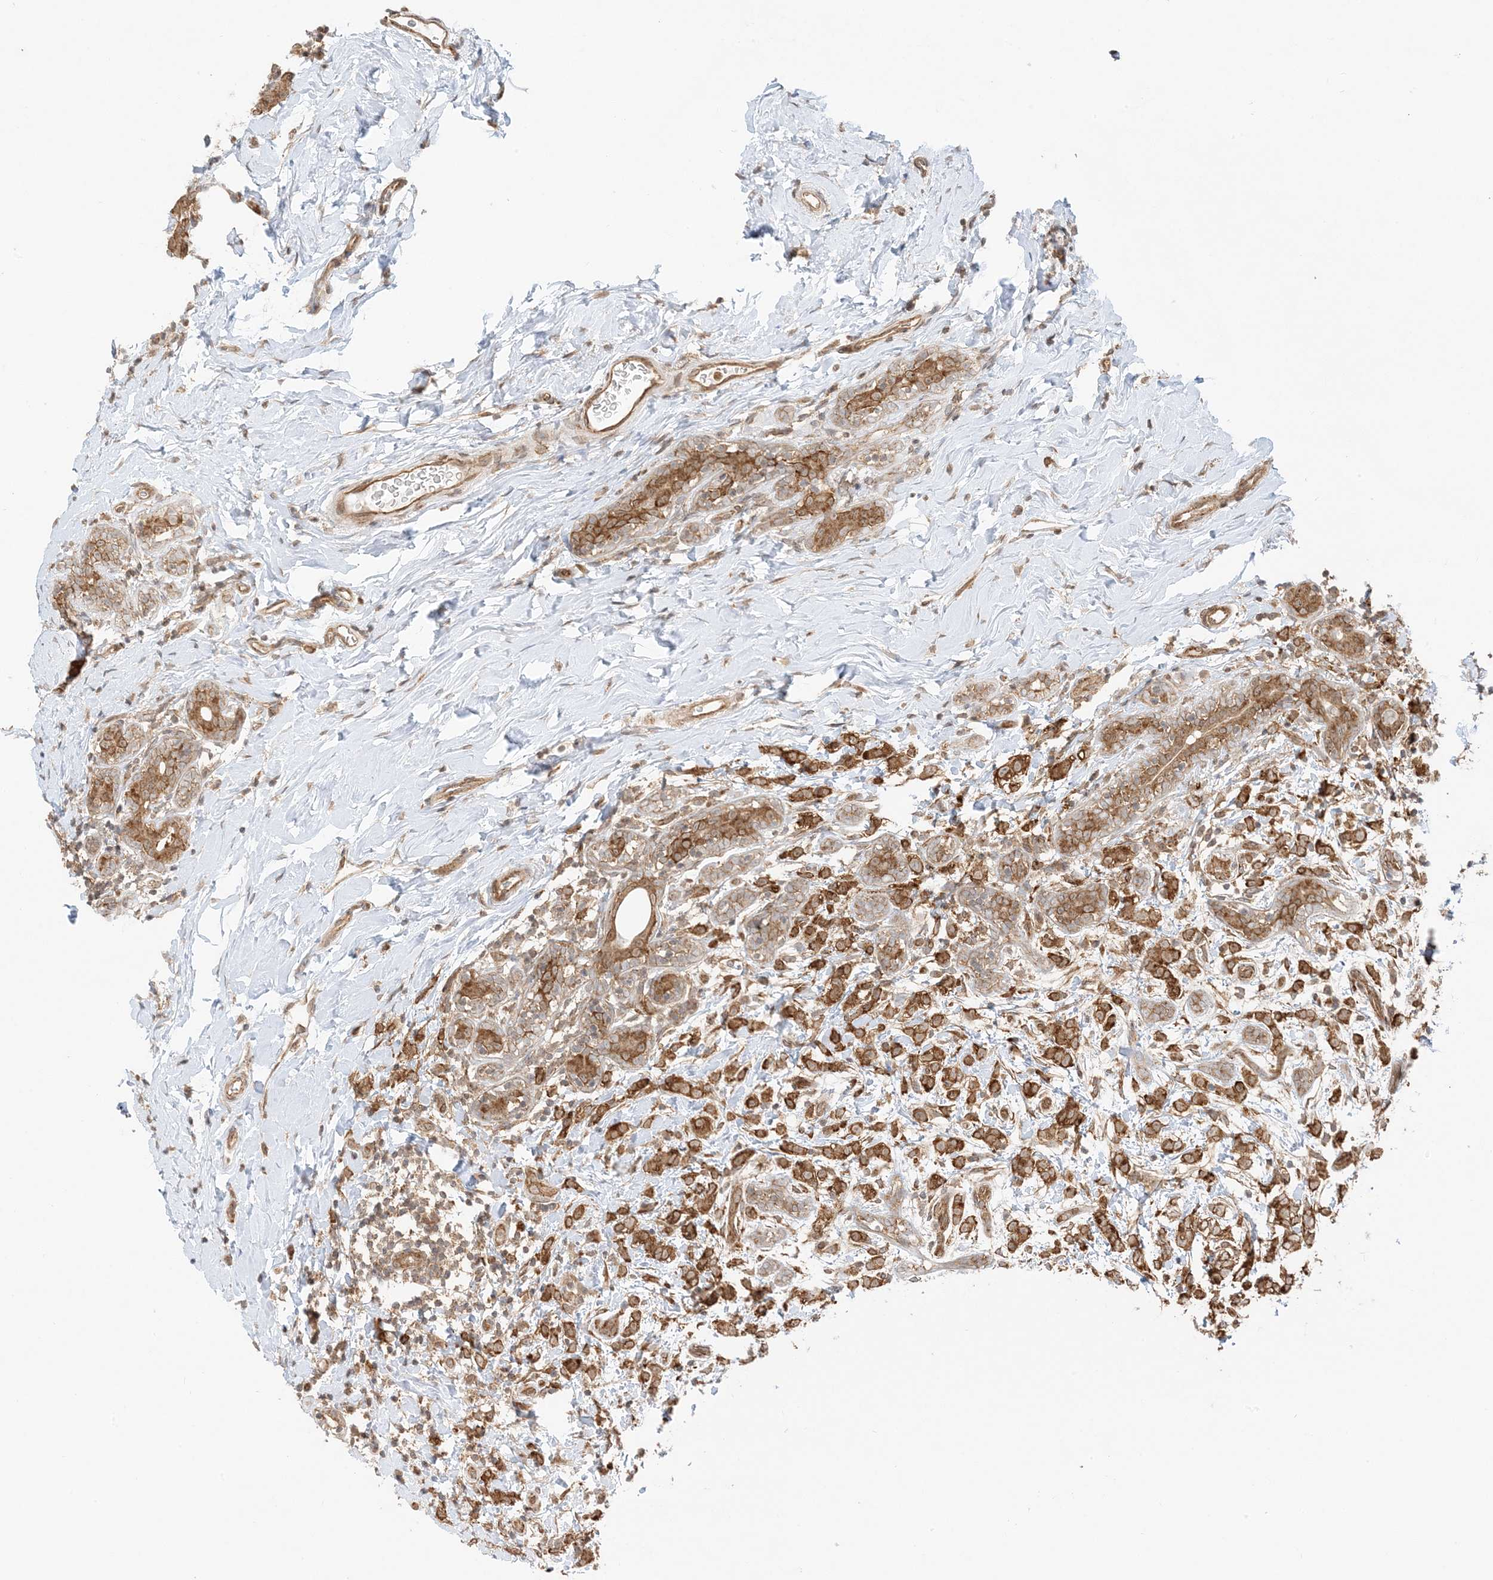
{"staining": {"intensity": "moderate", "quantity": ">75%", "location": "cytoplasmic/membranous"}, "tissue": "breast cancer", "cell_type": "Tumor cells", "image_type": "cancer", "snomed": [{"axis": "morphology", "description": "Normal tissue, NOS"}, {"axis": "morphology", "description": "Lobular carcinoma"}, {"axis": "topography", "description": "Breast"}], "caption": "Tumor cells reveal moderate cytoplasmic/membranous staining in approximately >75% of cells in lobular carcinoma (breast).", "gene": "UBAP2L", "patient": {"sex": "female", "age": 47}}